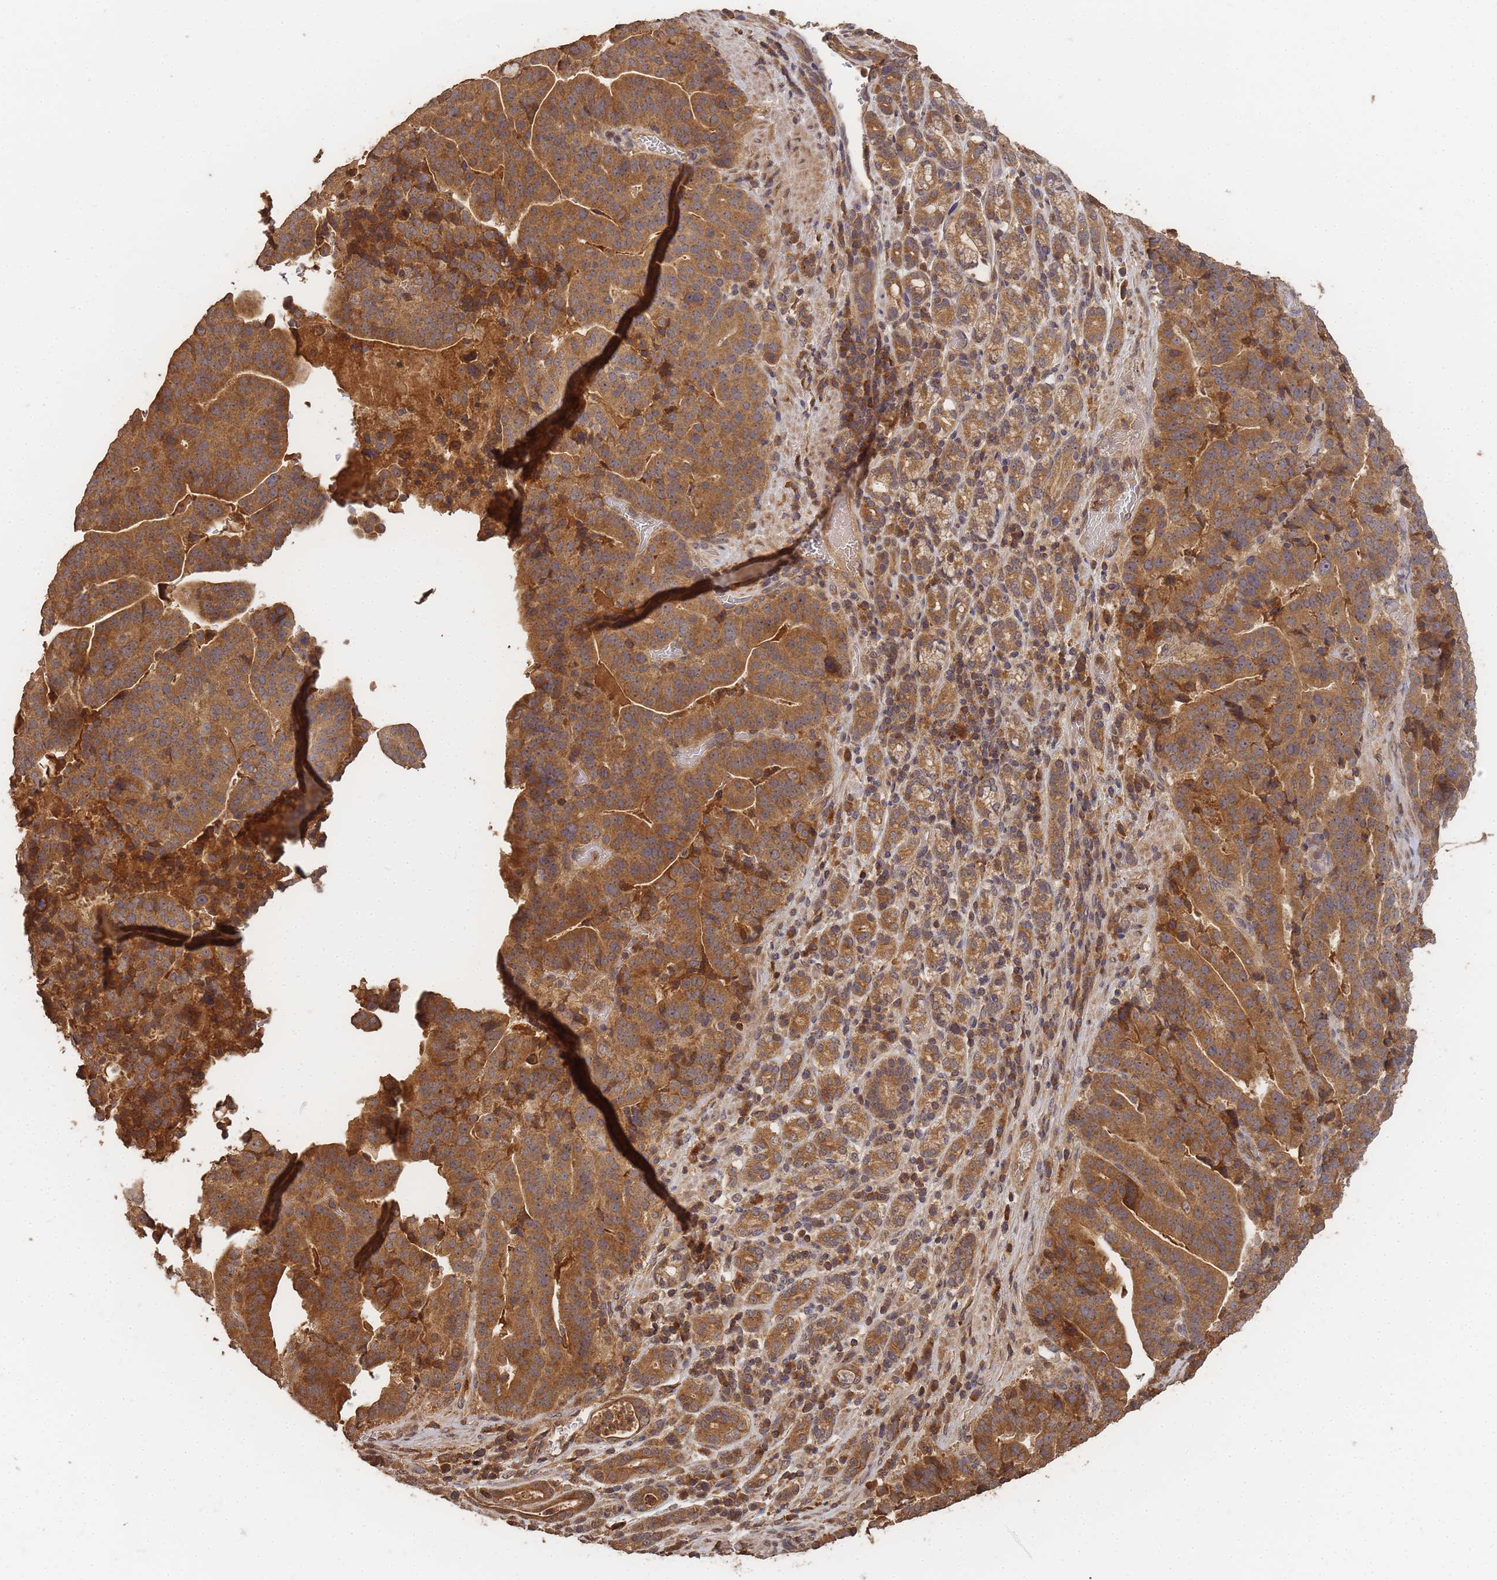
{"staining": {"intensity": "strong", "quantity": ">75%", "location": "cytoplasmic/membranous"}, "tissue": "stomach cancer", "cell_type": "Tumor cells", "image_type": "cancer", "snomed": [{"axis": "morphology", "description": "Adenocarcinoma, NOS"}, {"axis": "topography", "description": "Stomach"}], "caption": "Strong cytoplasmic/membranous positivity for a protein is appreciated in about >75% of tumor cells of adenocarcinoma (stomach) using IHC.", "gene": "ALKBH1", "patient": {"sex": "male", "age": 48}}